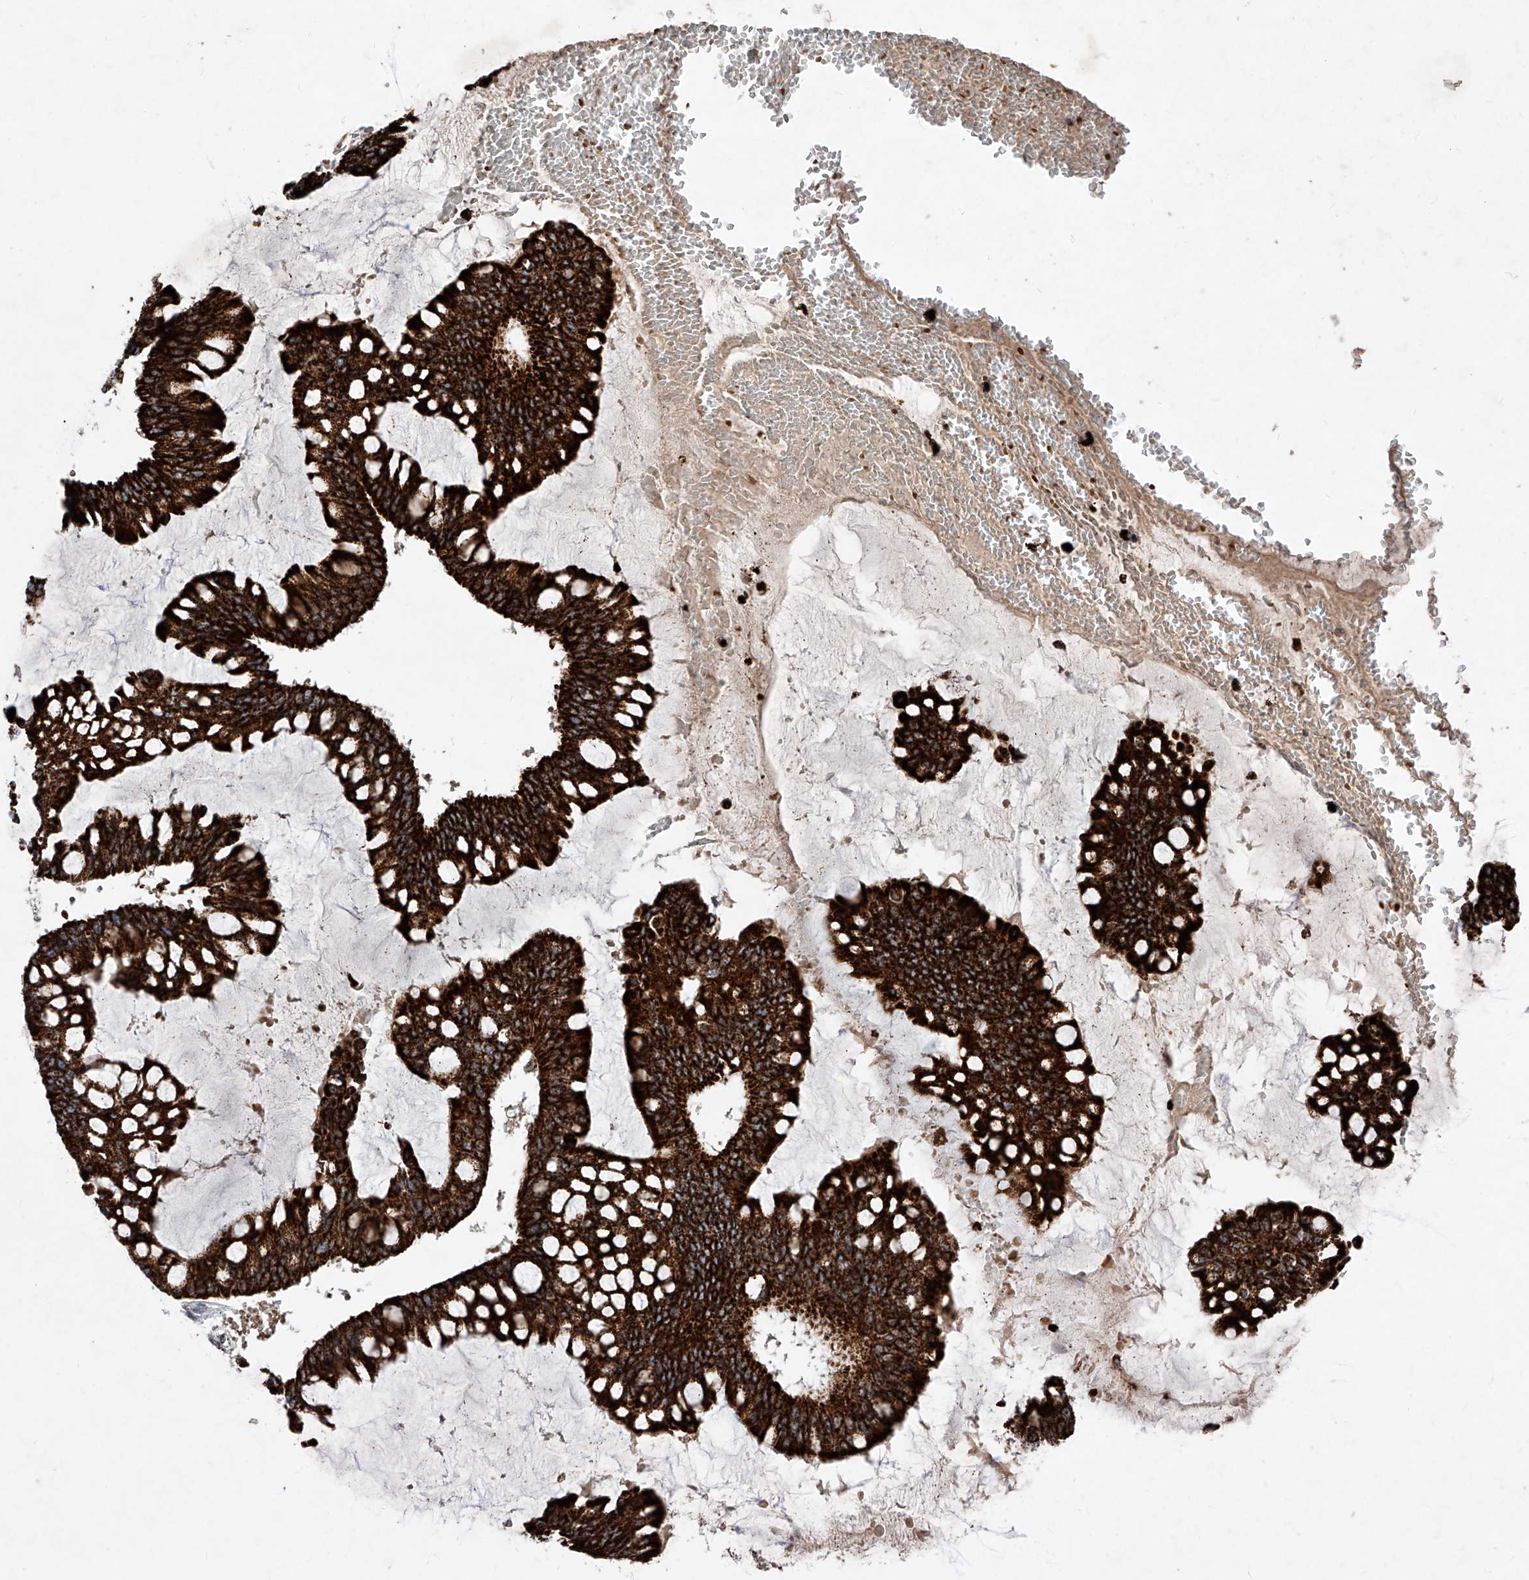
{"staining": {"intensity": "strong", "quantity": ">75%", "location": "cytoplasmic/membranous"}, "tissue": "ovarian cancer", "cell_type": "Tumor cells", "image_type": "cancer", "snomed": [{"axis": "morphology", "description": "Cystadenocarcinoma, mucinous, NOS"}, {"axis": "topography", "description": "Ovary"}], "caption": "IHC micrograph of human mucinous cystadenocarcinoma (ovarian) stained for a protein (brown), which reveals high levels of strong cytoplasmic/membranous staining in about >75% of tumor cells.", "gene": "SEMA6A", "patient": {"sex": "female", "age": 73}}